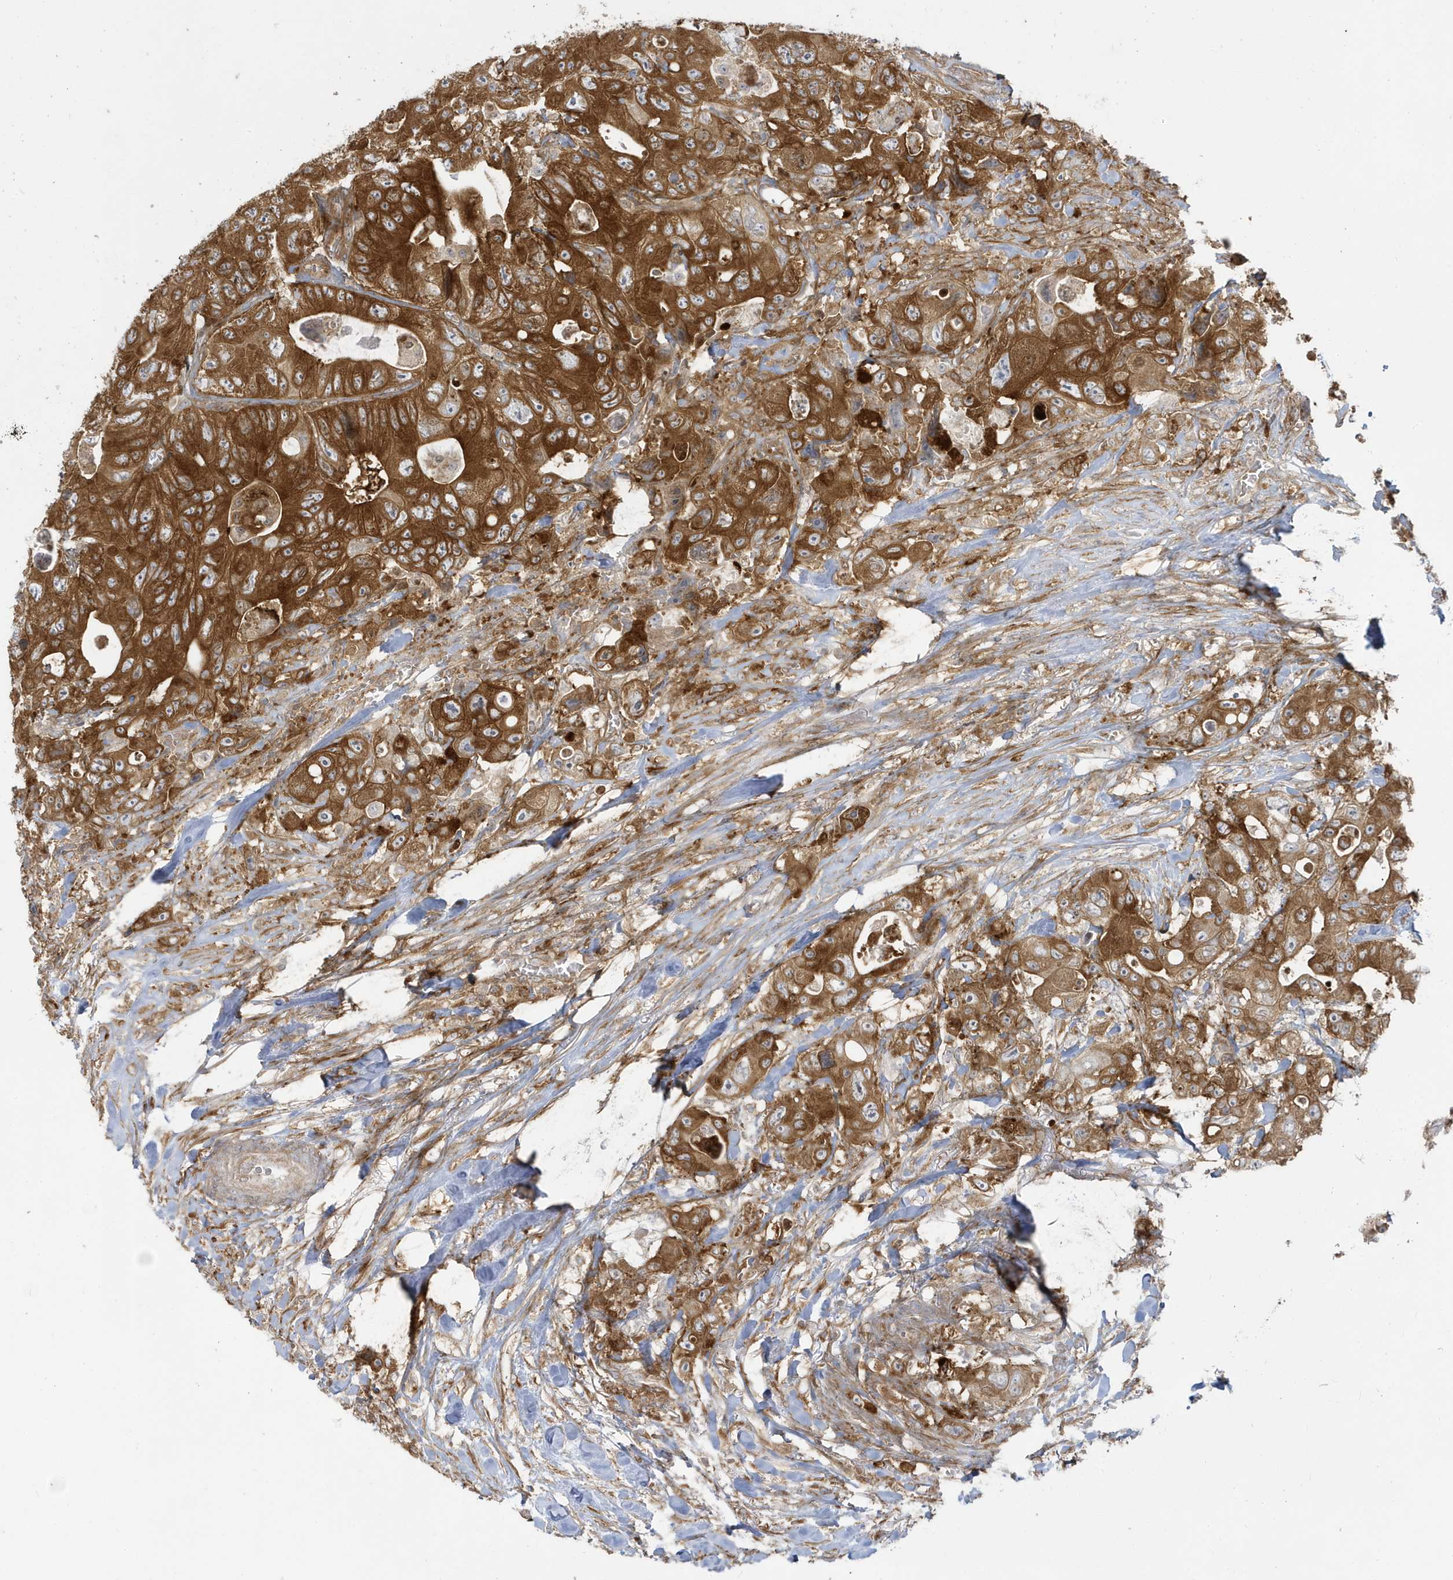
{"staining": {"intensity": "strong", "quantity": ">75%", "location": "cytoplasmic/membranous"}, "tissue": "colorectal cancer", "cell_type": "Tumor cells", "image_type": "cancer", "snomed": [{"axis": "morphology", "description": "Adenocarcinoma, NOS"}, {"axis": "topography", "description": "Colon"}], "caption": "Immunohistochemical staining of colorectal cancer exhibits strong cytoplasmic/membranous protein staining in about >75% of tumor cells.", "gene": "STAM", "patient": {"sex": "female", "age": 46}}